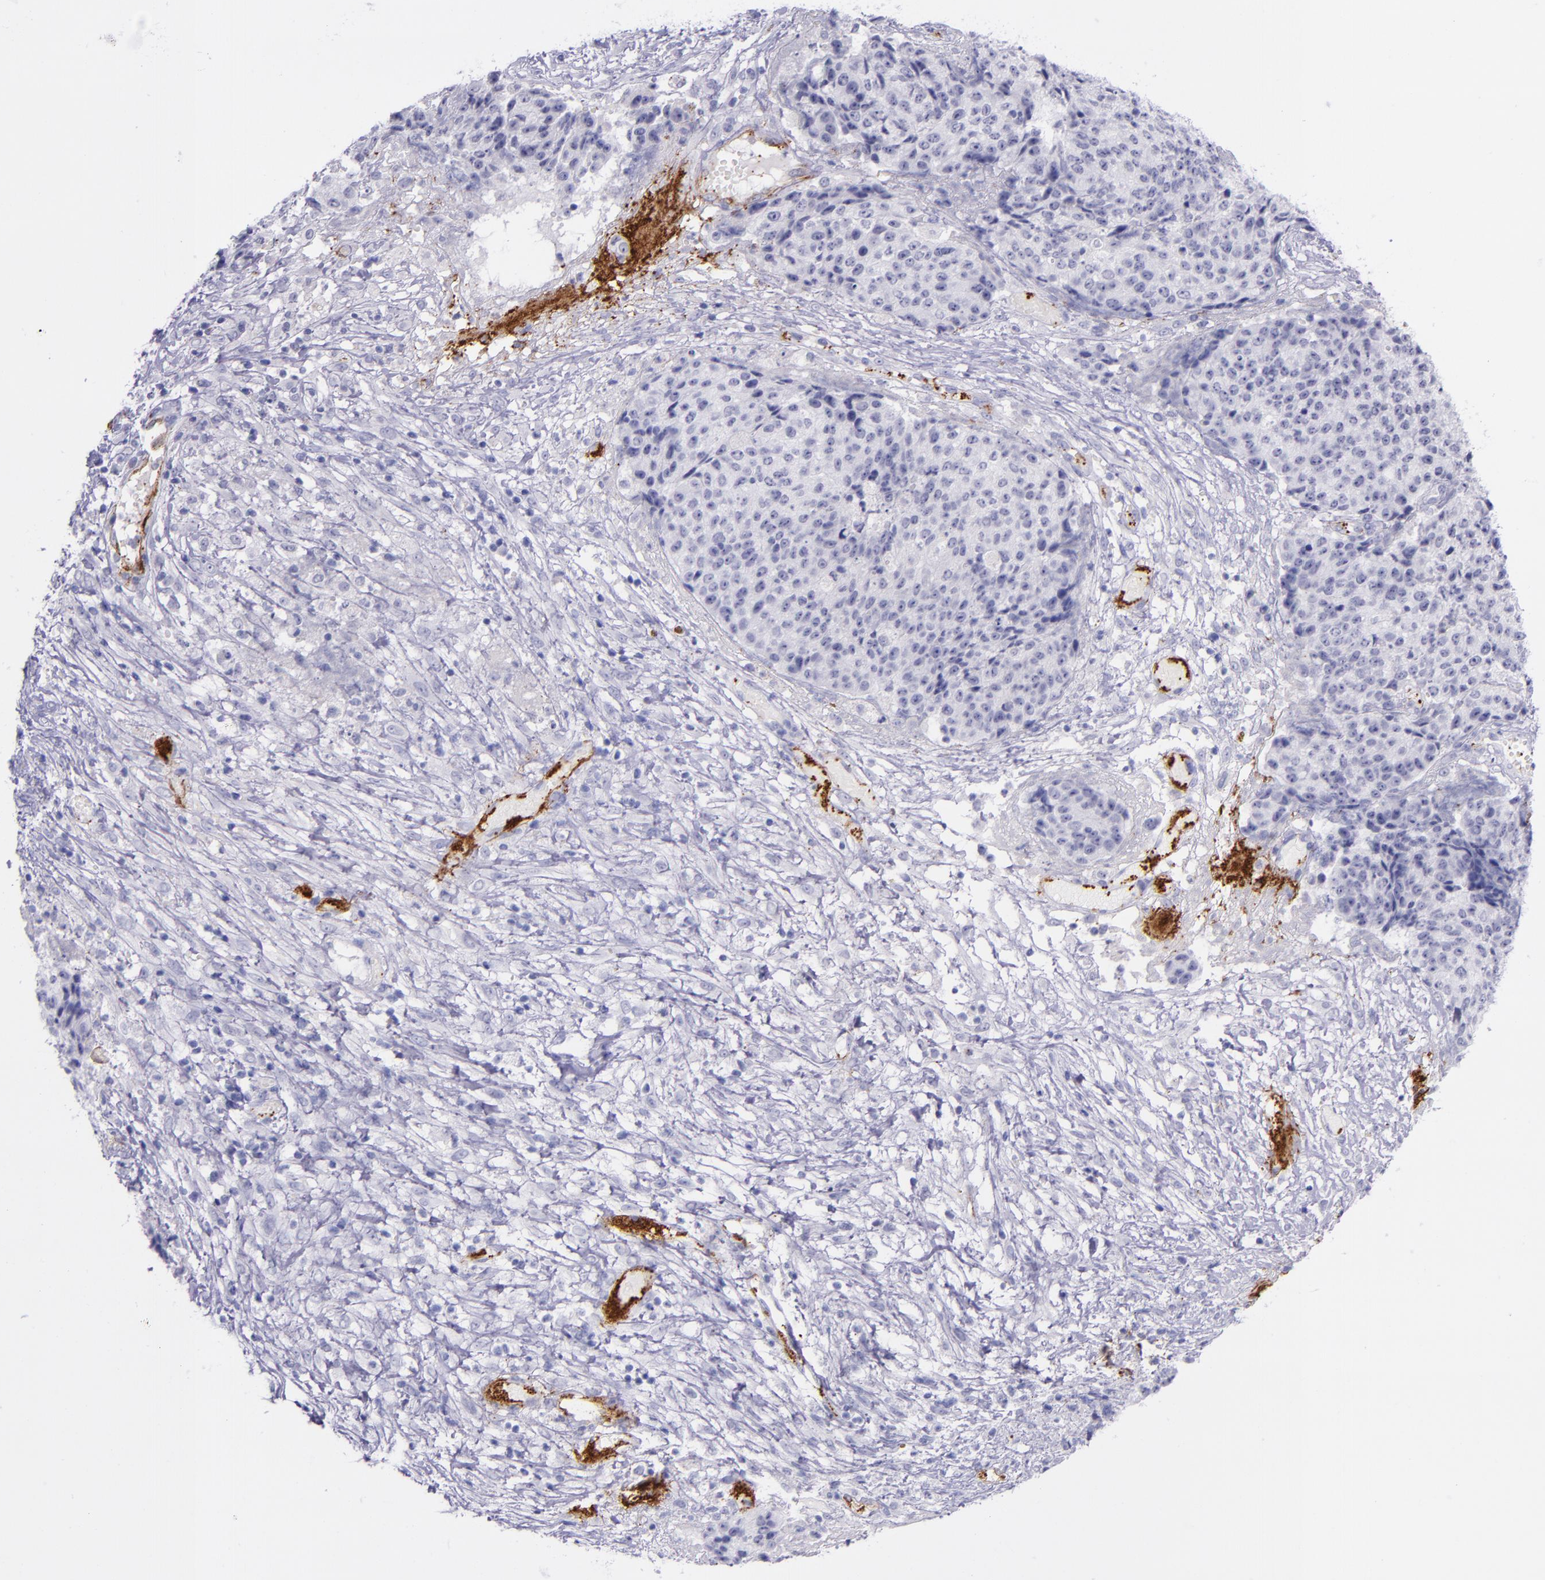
{"staining": {"intensity": "negative", "quantity": "none", "location": "none"}, "tissue": "ovarian cancer", "cell_type": "Tumor cells", "image_type": "cancer", "snomed": [{"axis": "morphology", "description": "Carcinoma, endometroid"}, {"axis": "topography", "description": "Ovary"}], "caption": "Immunohistochemistry micrograph of ovarian cancer stained for a protein (brown), which reveals no positivity in tumor cells.", "gene": "SELE", "patient": {"sex": "female", "age": 42}}